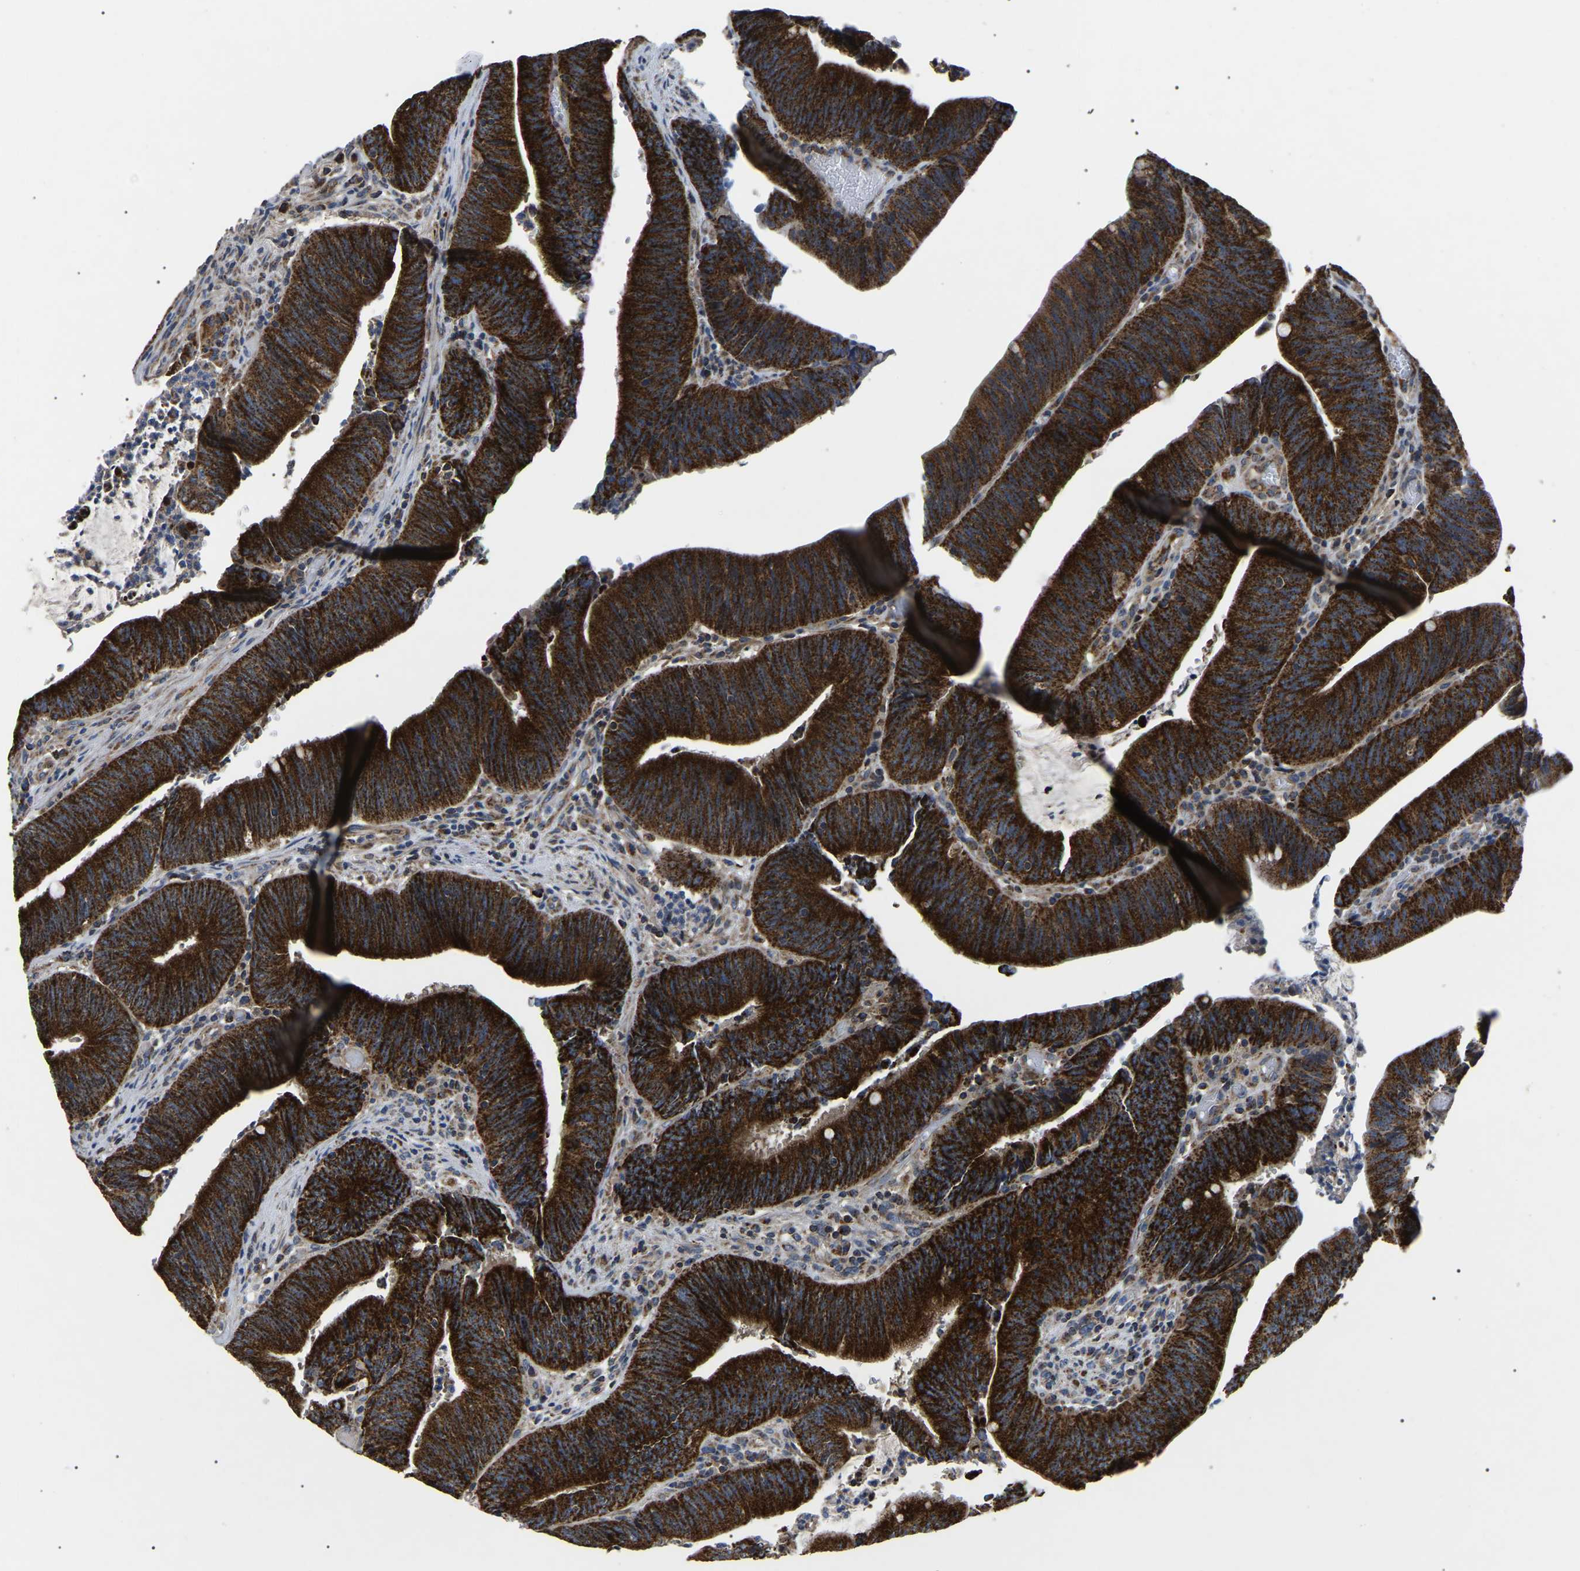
{"staining": {"intensity": "strong", "quantity": ">75%", "location": "cytoplasmic/membranous"}, "tissue": "colorectal cancer", "cell_type": "Tumor cells", "image_type": "cancer", "snomed": [{"axis": "morphology", "description": "Normal tissue, NOS"}, {"axis": "morphology", "description": "Adenocarcinoma, NOS"}, {"axis": "topography", "description": "Rectum"}], "caption": "Tumor cells demonstrate strong cytoplasmic/membranous expression in approximately >75% of cells in colorectal adenocarcinoma.", "gene": "PPM1E", "patient": {"sex": "female", "age": 66}}